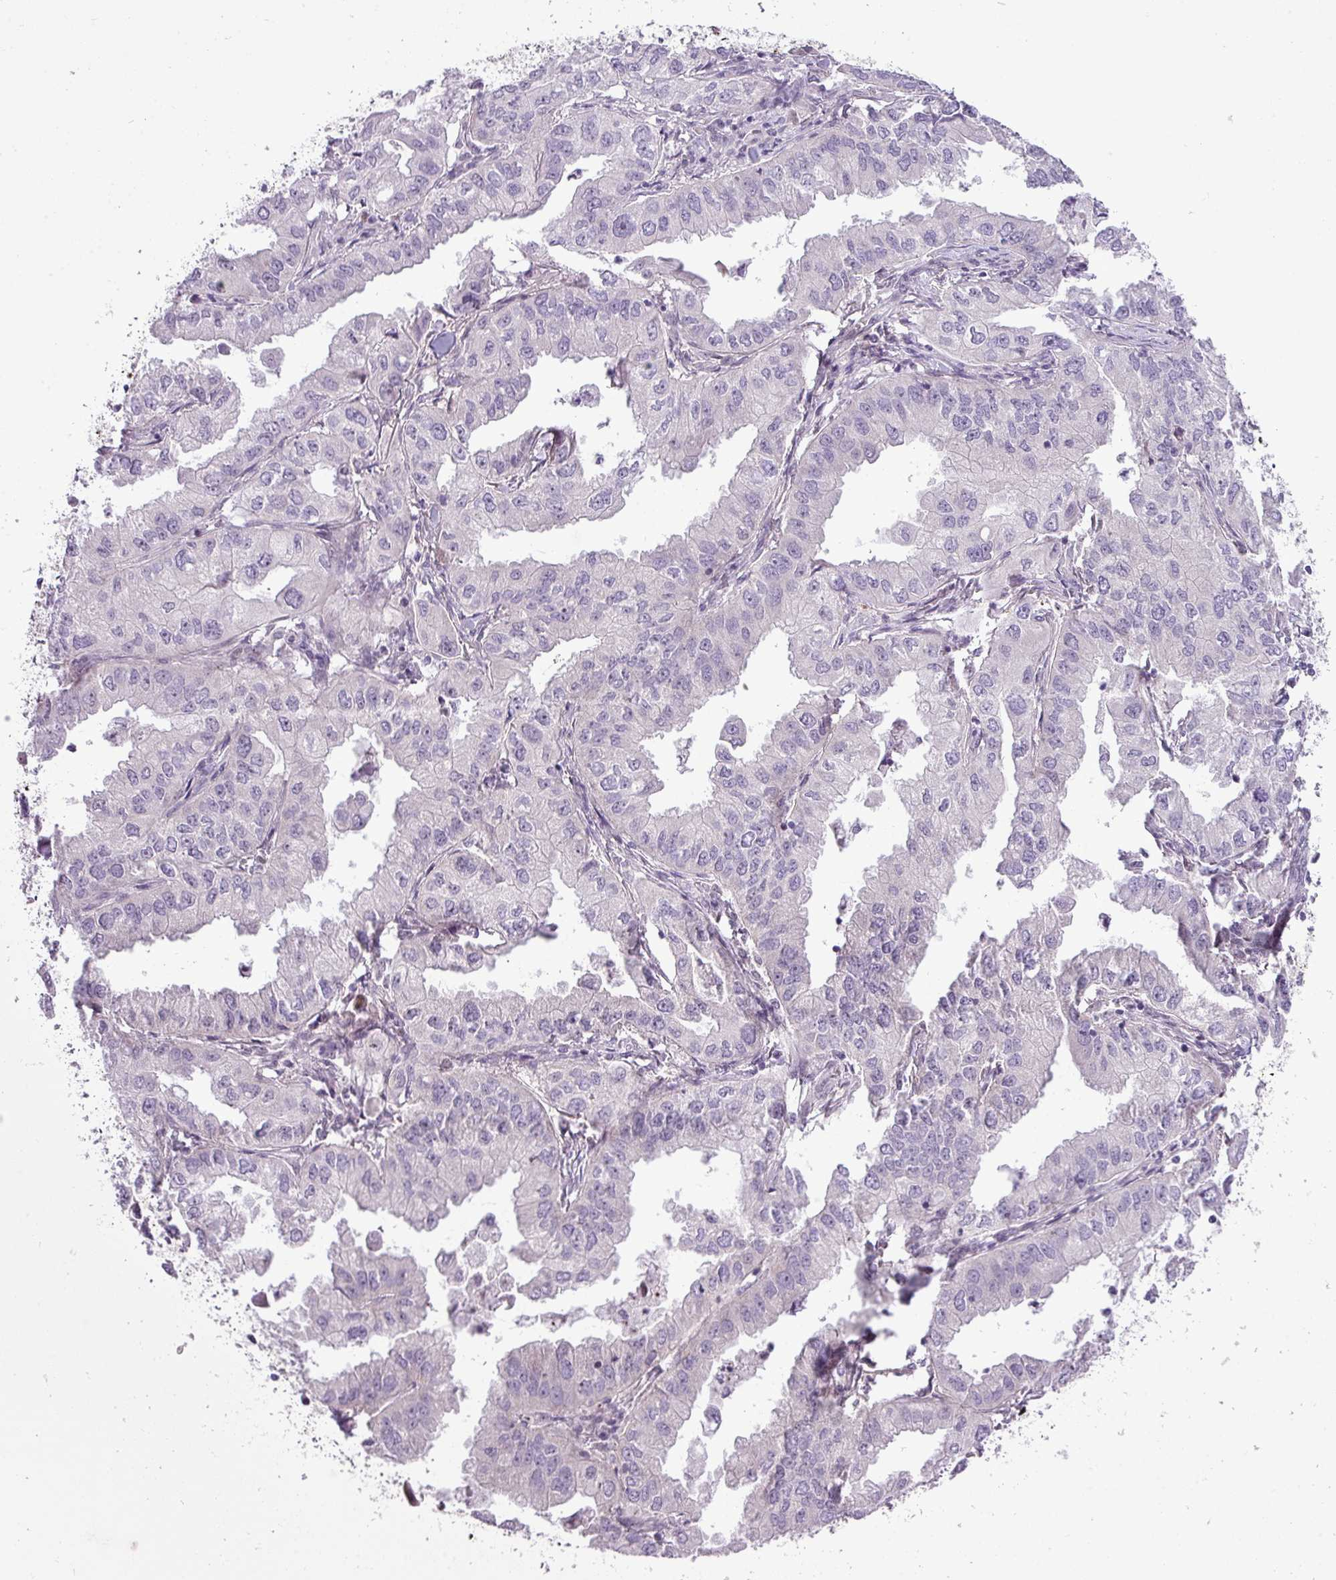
{"staining": {"intensity": "negative", "quantity": "none", "location": "none"}, "tissue": "lung cancer", "cell_type": "Tumor cells", "image_type": "cancer", "snomed": [{"axis": "morphology", "description": "Adenocarcinoma, NOS"}, {"axis": "topography", "description": "Lung"}], "caption": "The micrograph shows no significant staining in tumor cells of lung cancer (adenocarcinoma).", "gene": "MAK16", "patient": {"sex": "male", "age": 48}}